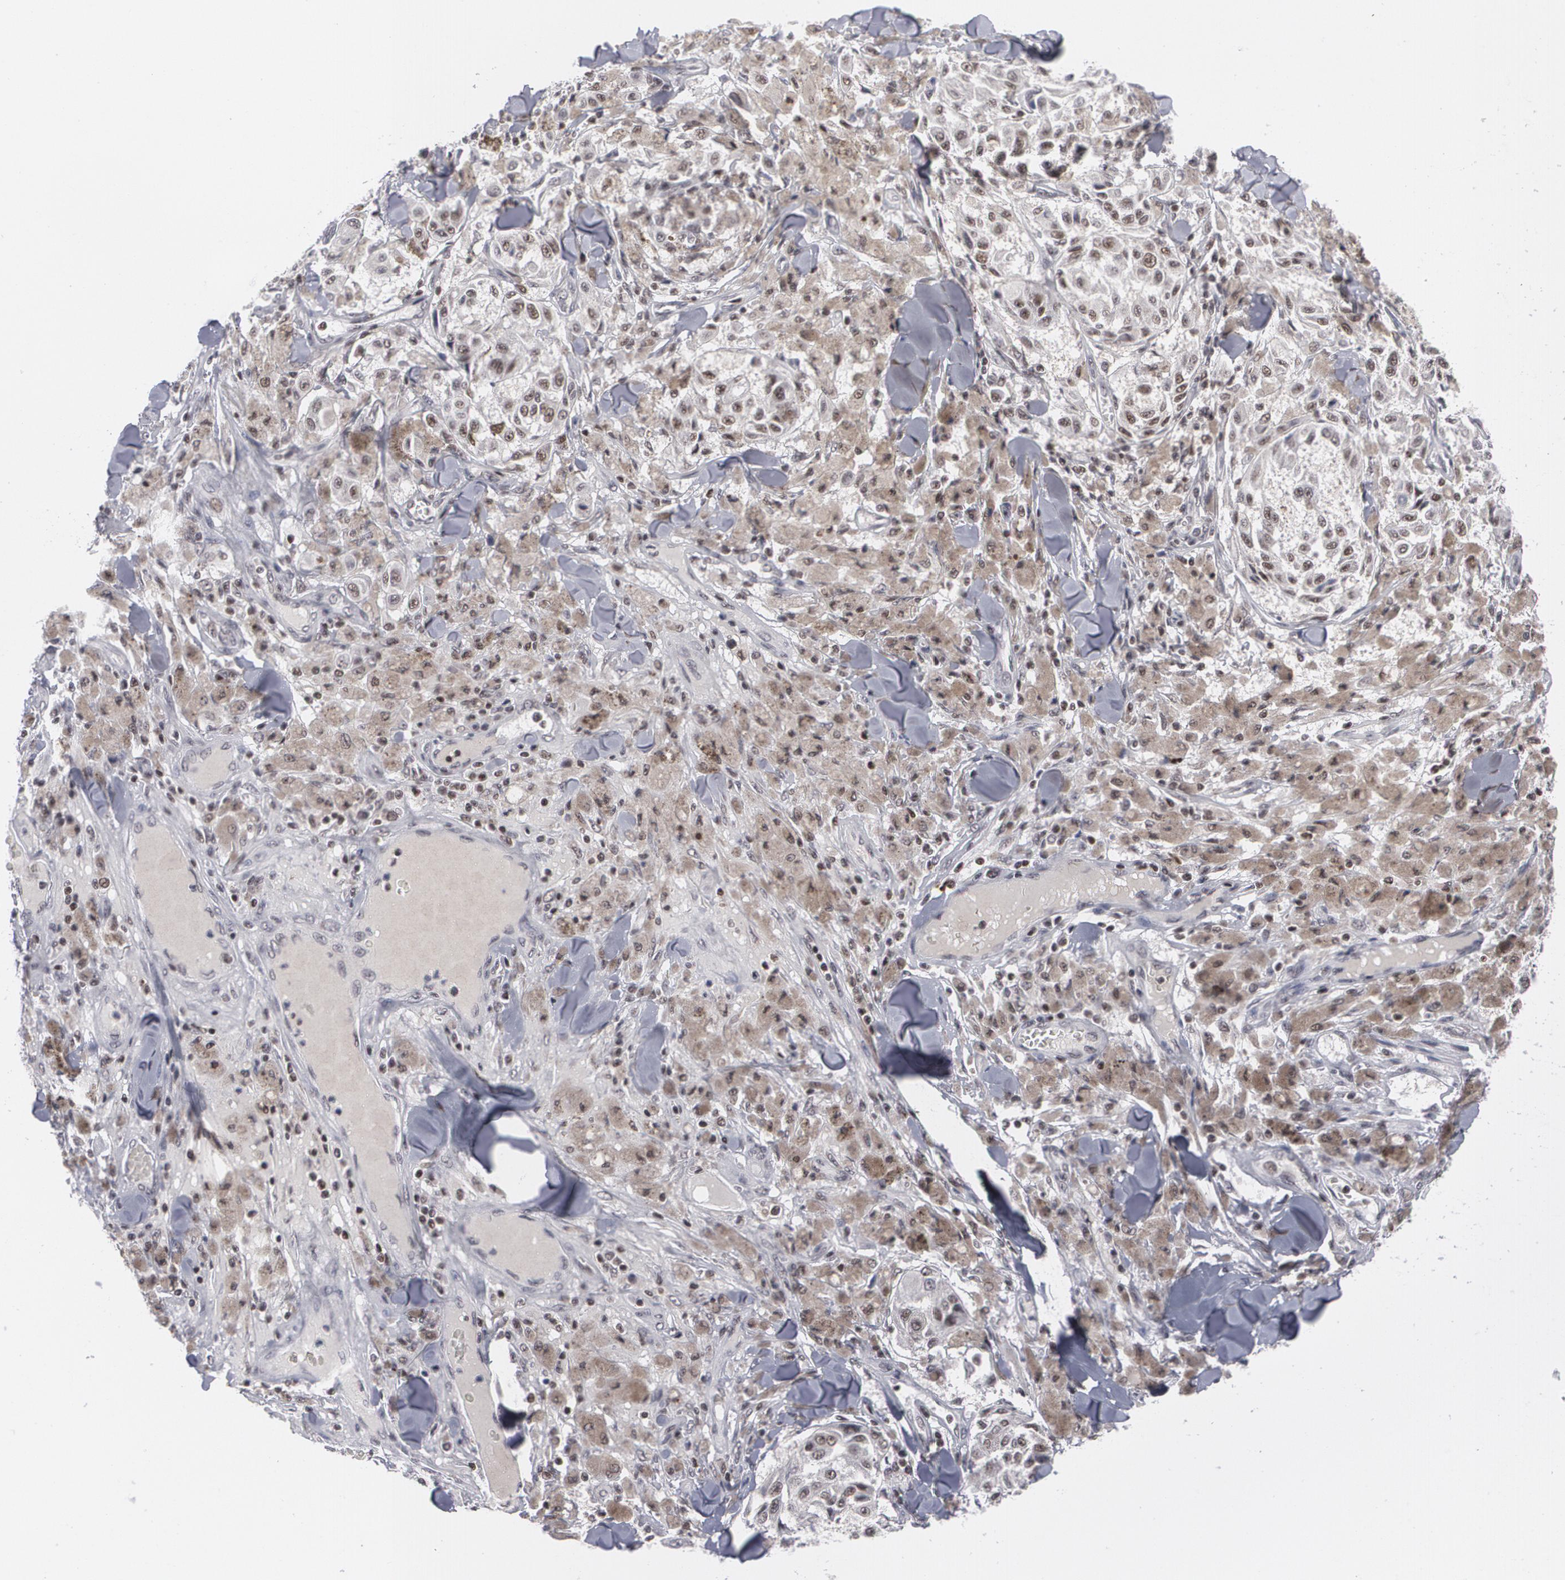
{"staining": {"intensity": "moderate", "quantity": "25%-75%", "location": "nuclear"}, "tissue": "melanoma", "cell_type": "Tumor cells", "image_type": "cancer", "snomed": [{"axis": "morphology", "description": "Malignant melanoma, NOS"}, {"axis": "topography", "description": "Skin"}], "caption": "Melanoma stained with immunohistochemistry (IHC) exhibits moderate nuclear expression in approximately 25%-75% of tumor cells.", "gene": "MCL1", "patient": {"sex": "female", "age": 64}}